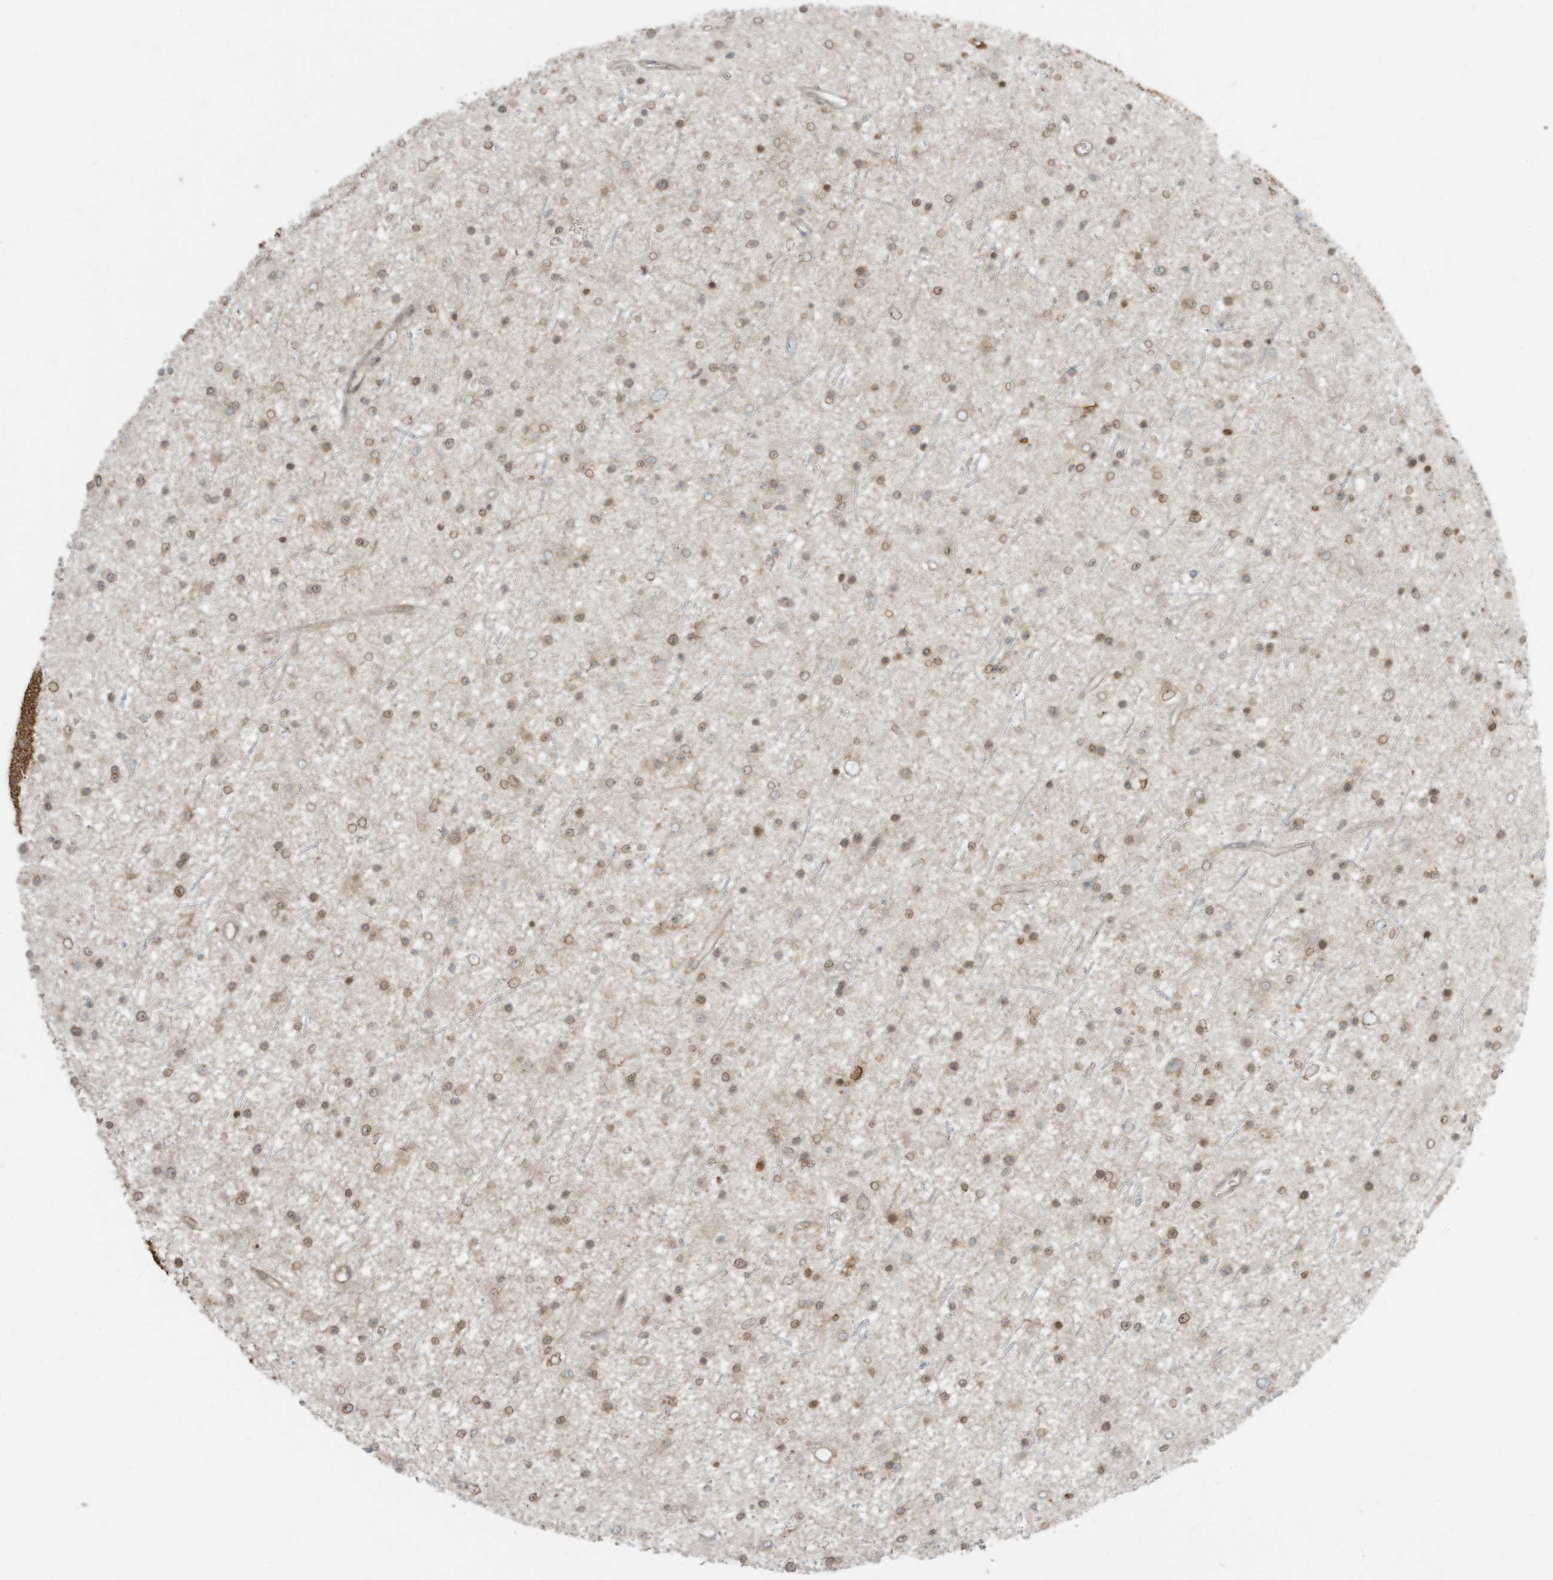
{"staining": {"intensity": "weak", "quantity": ">75%", "location": "cytoplasmic/membranous,nuclear"}, "tissue": "glioma", "cell_type": "Tumor cells", "image_type": "cancer", "snomed": [{"axis": "morphology", "description": "Glioma, malignant, Low grade"}, {"axis": "topography", "description": "Cerebral cortex"}], "caption": "IHC of low-grade glioma (malignant) reveals low levels of weak cytoplasmic/membranous and nuclear staining in approximately >75% of tumor cells.", "gene": "SLC25A12", "patient": {"sex": "female", "age": 39}}